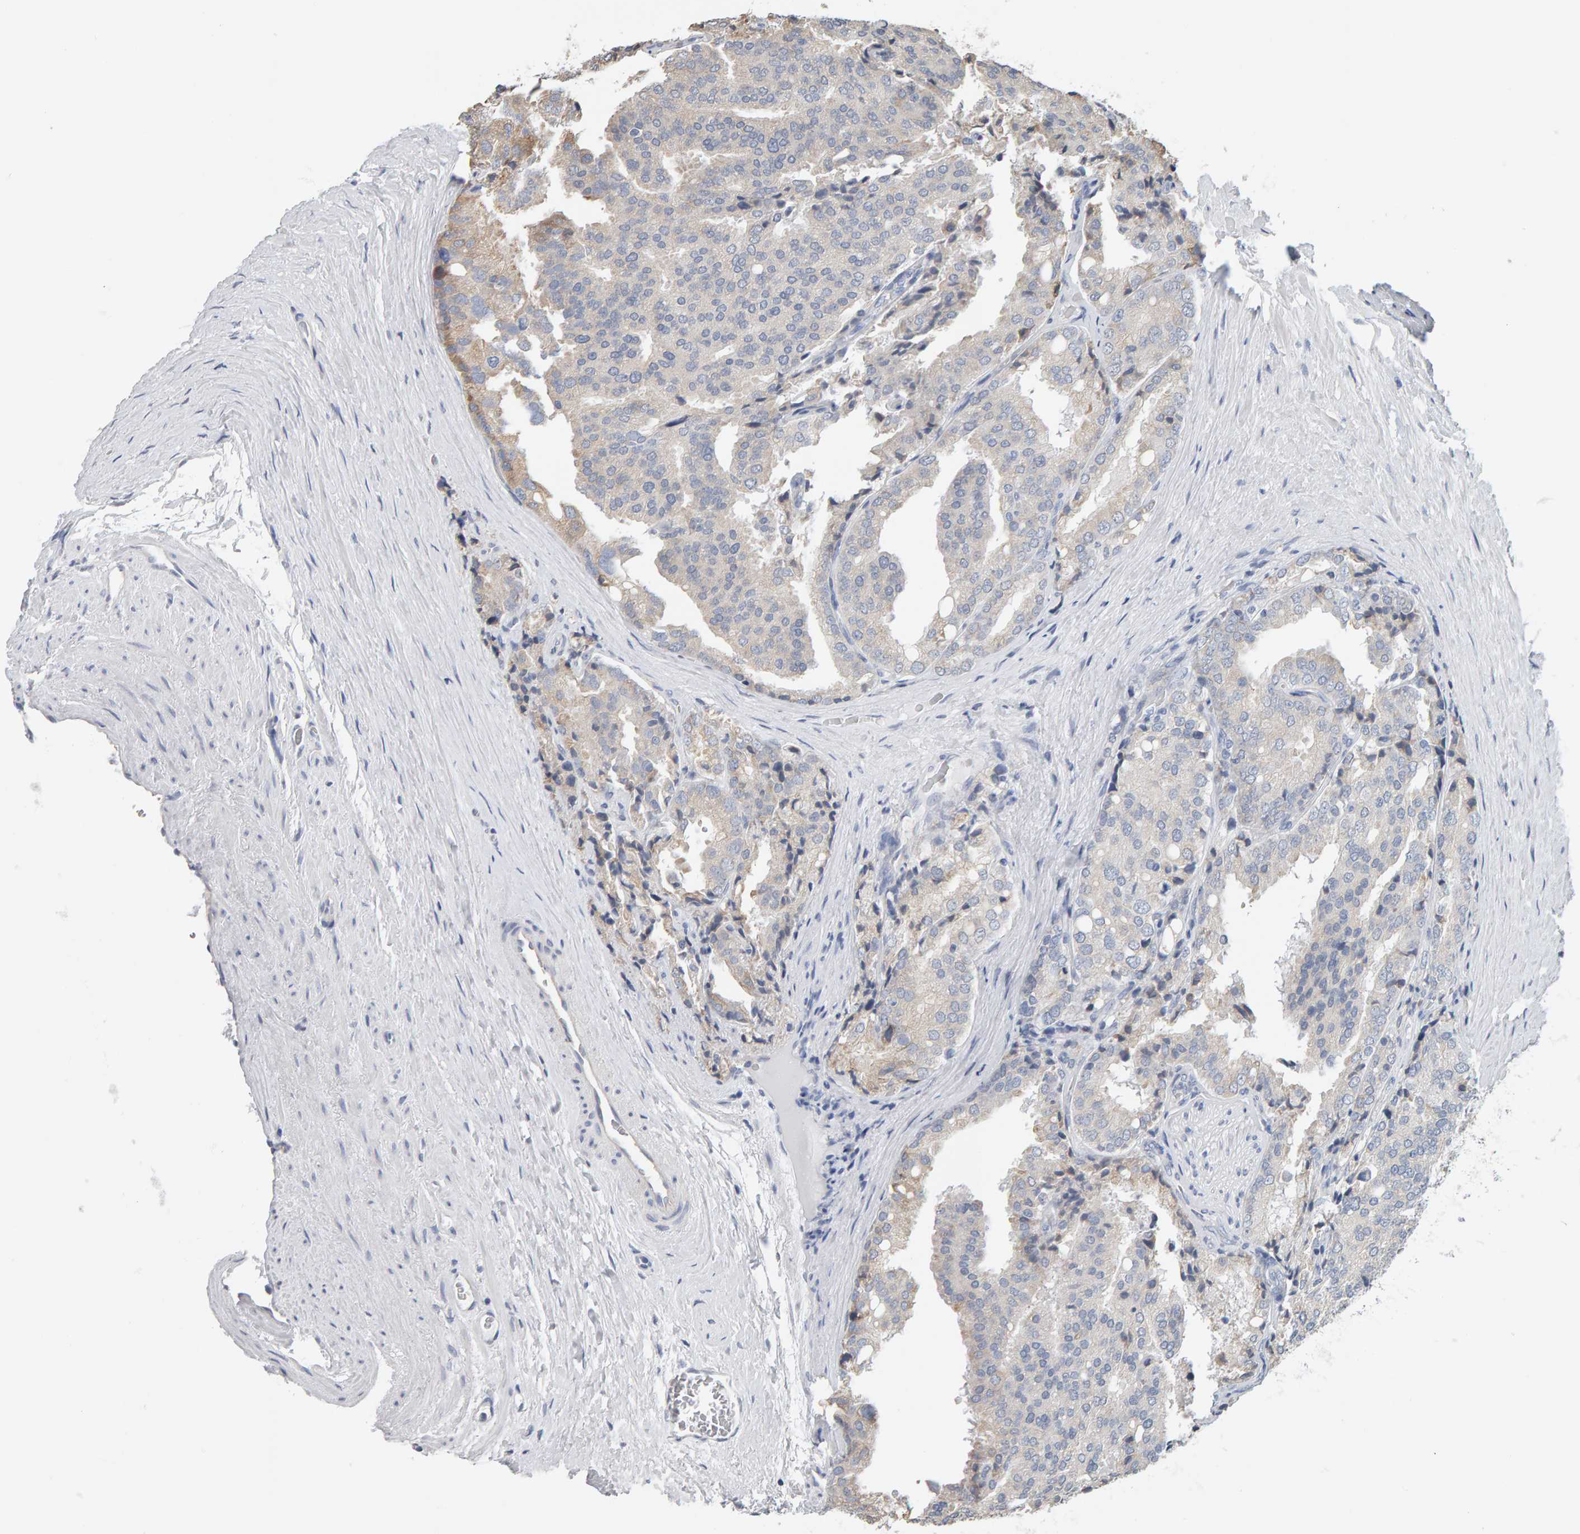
{"staining": {"intensity": "weak", "quantity": "<25%", "location": "cytoplasmic/membranous"}, "tissue": "prostate cancer", "cell_type": "Tumor cells", "image_type": "cancer", "snomed": [{"axis": "morphology", "description": "Adenocarcinoma, High grade"}, {"axis": "topography", "description": "Prostate"}], "caption": "Tumor cells are negative for brown protein staining in prostate cancer.", "gene": "ADHFE1", "patient": {"sex": "male", "age": 50}}